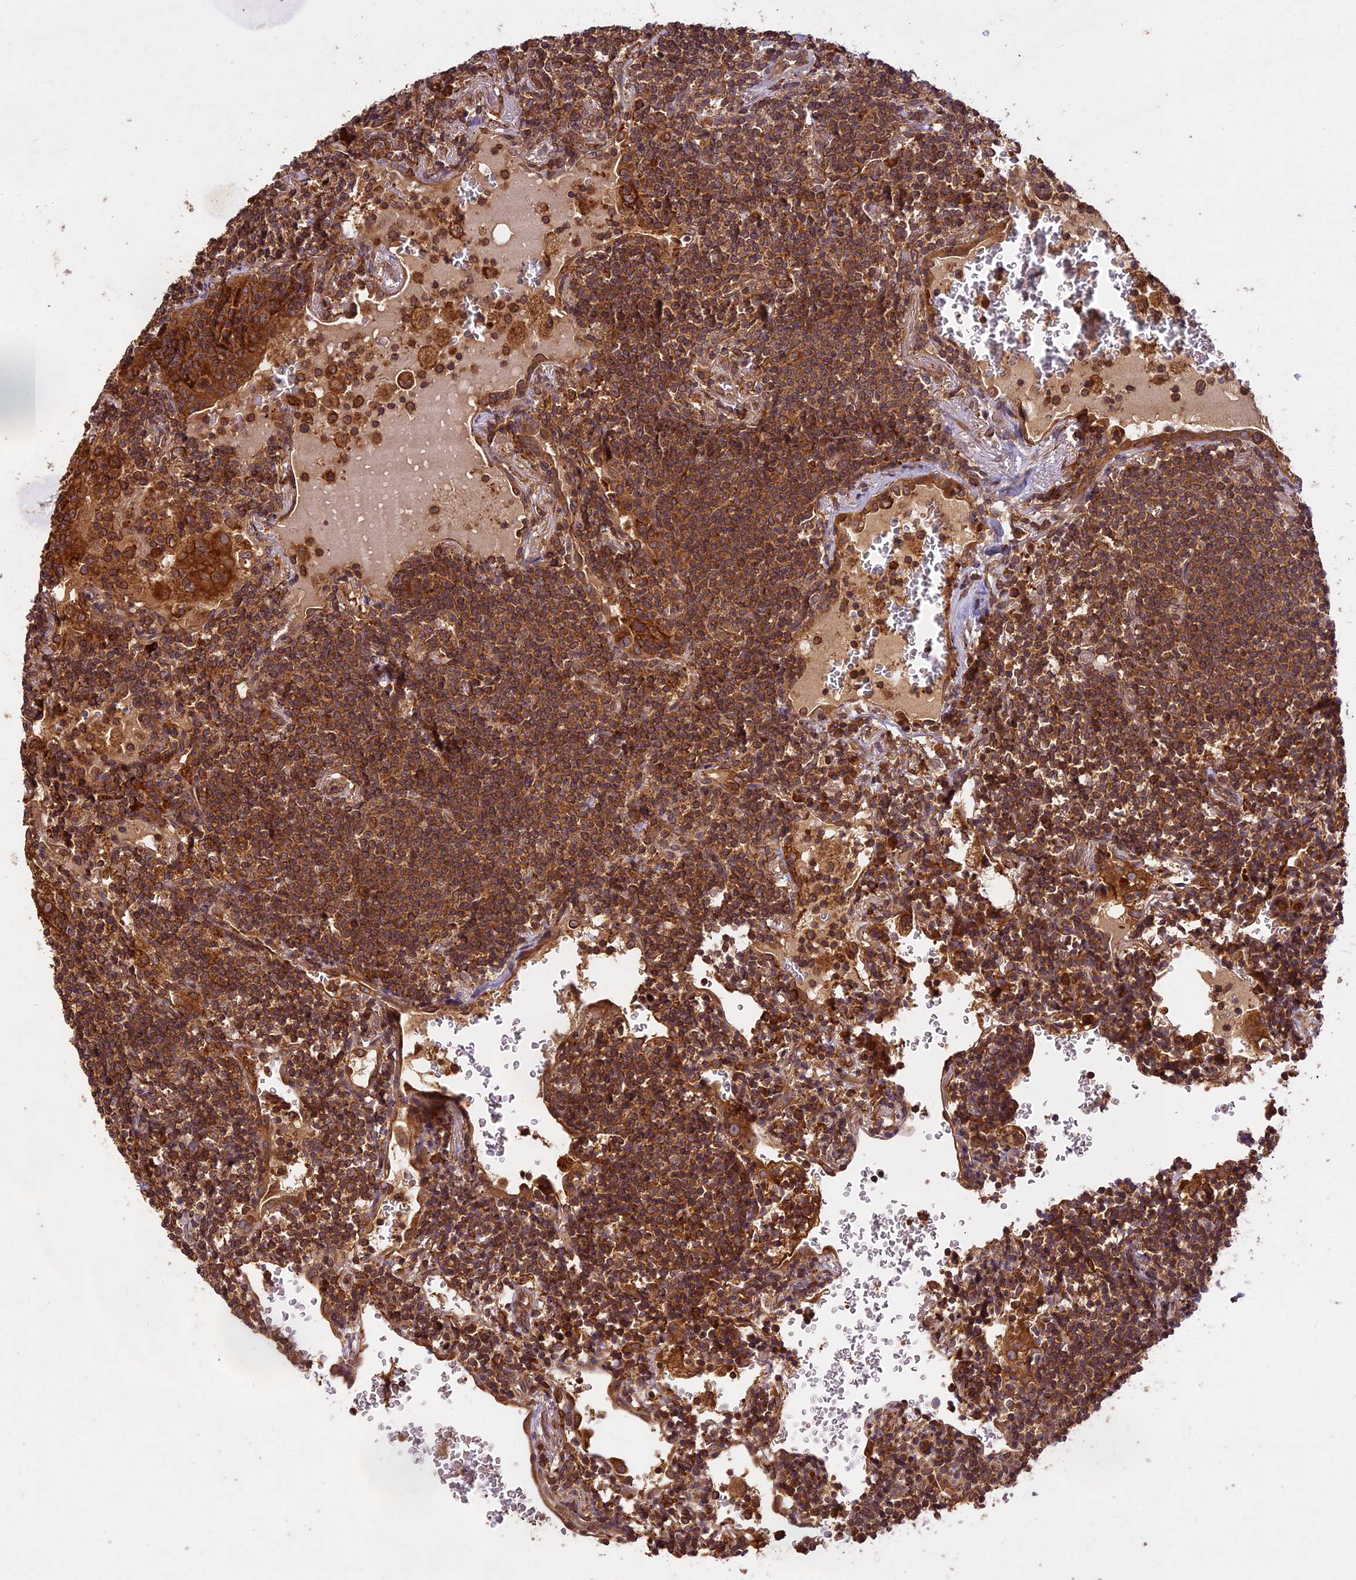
{"staining": {"intensity": "strong", "quantity": ">75%", "location": "cytoplasmic/membranous"}, "tissue": "lymphoma", "cell_type": "Tumor cells", "image_type": "cancer", "snomed": [{"axis": "morphology", "description": "Malignant lymphoma, non-Hodgkin's type, Low grade"}, {"axis": "topography", "description": "Lung"}], "caption": "IHC photomicrograph of neoplastic tissue: human low-grade malignant lymphoma, non-Hodgkin's type stained using IHC reveals high levels of strong protein expression localized specifically in the cytoplasmic/membranous of tumor cells, appearing as a cytoplasmic/membranous brown color.", "gene": "BRAP", "patient": {"sex": "female", "age": 71}}